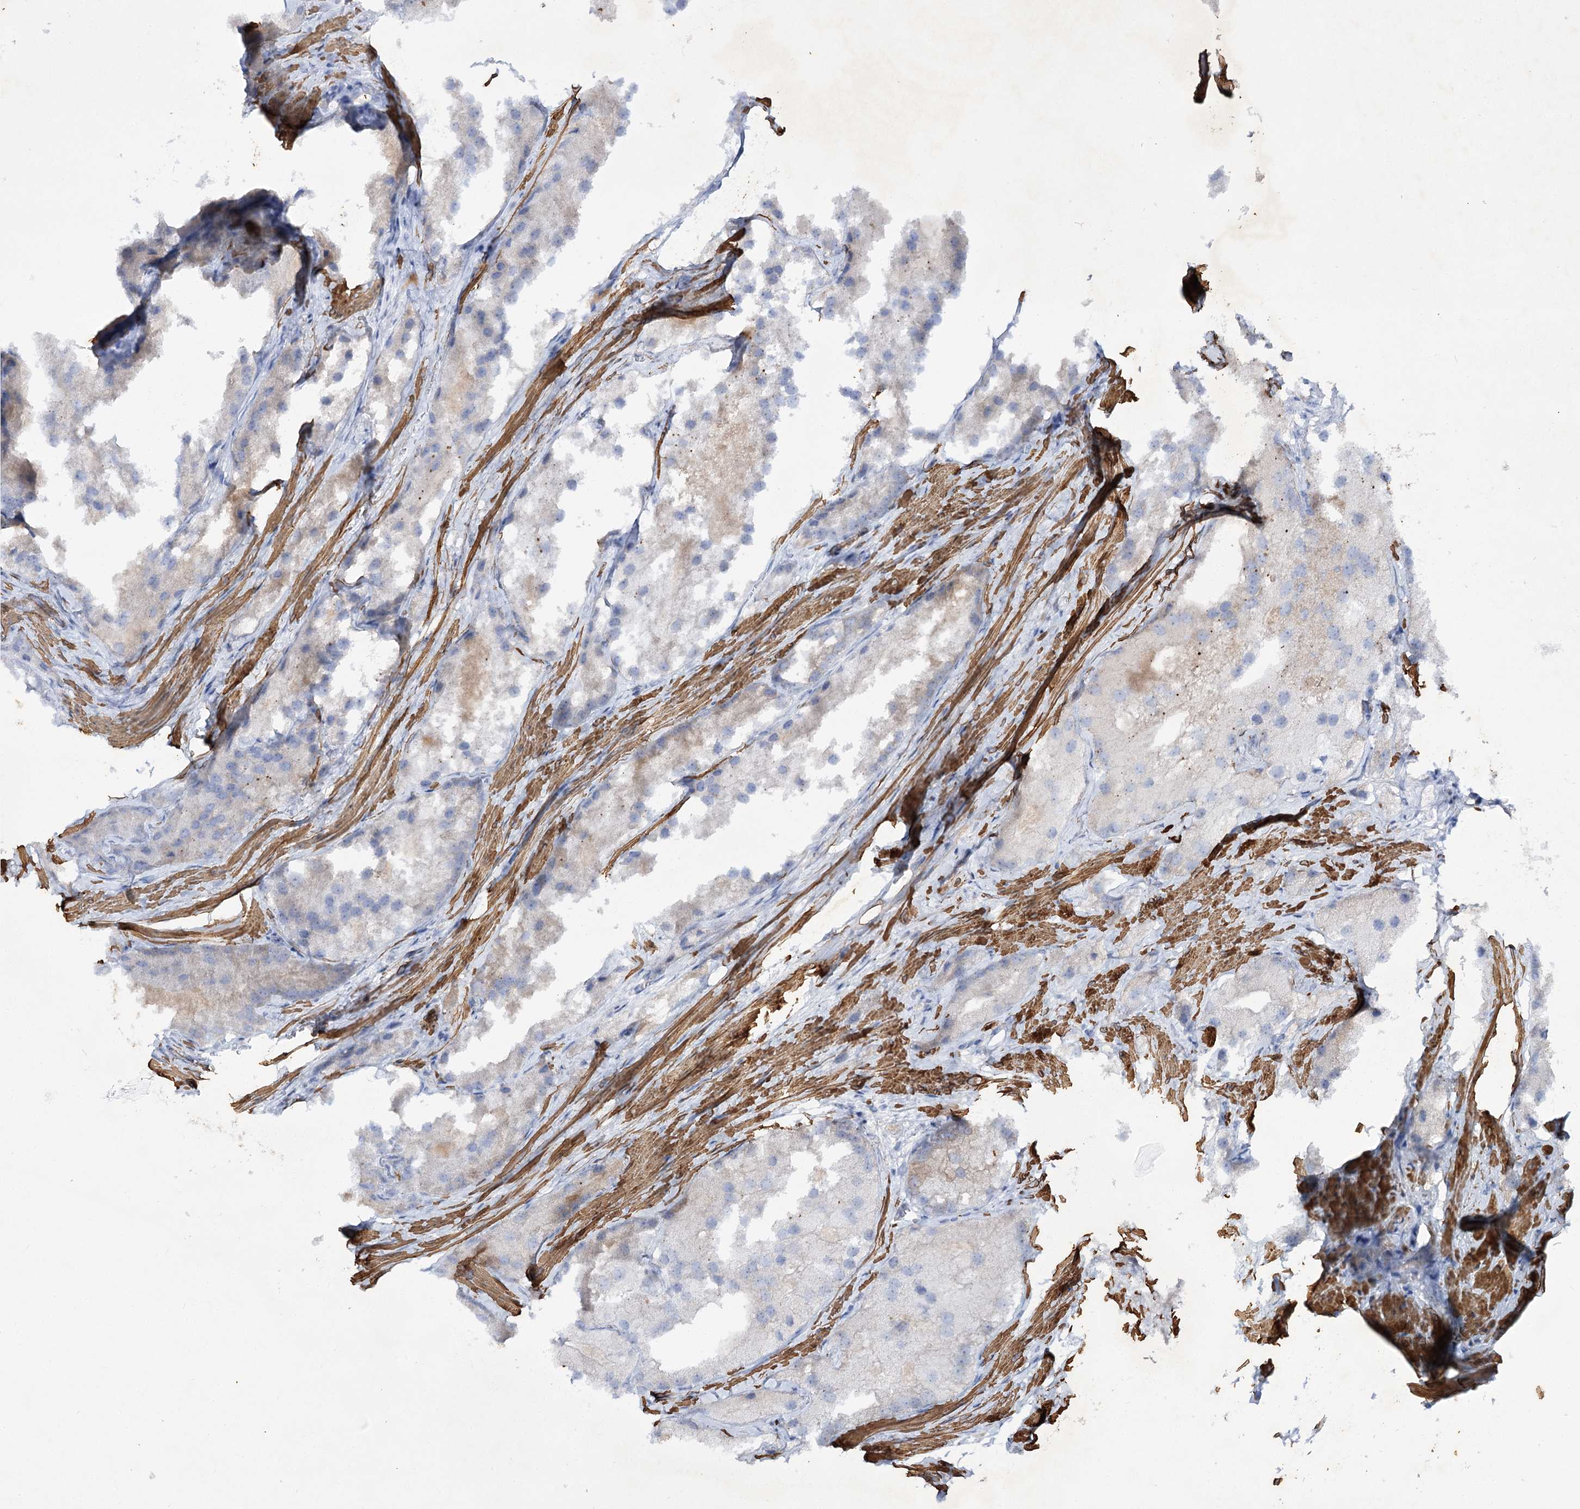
{"staining": {"intensity": "negative", "quantity": "none", "location": "none"}, "tissue": "prostate cancer", "cell_type": "Tumor cells", "image_type": "cancer", "snomed": [{"axis": "morphology", "description": "Adenocarcinoma, Low grade"}, {"axis": "topography", "description": "Prostate"}], "caption": "This micrograph is of prostate low-grade adenocarcinoma stained with immunohistochemistry (IHC) to label a protein in brown with the nuclei are counter-stained blue. There is no expression in tumor cells. (DAB (3,3'-diaminobenzidine) immunohistochemistry (IHC) visualized using brightfield microscopy, high magnification).", "gene": "RTN2", "patient": {"sex": "male", "age": 69}}